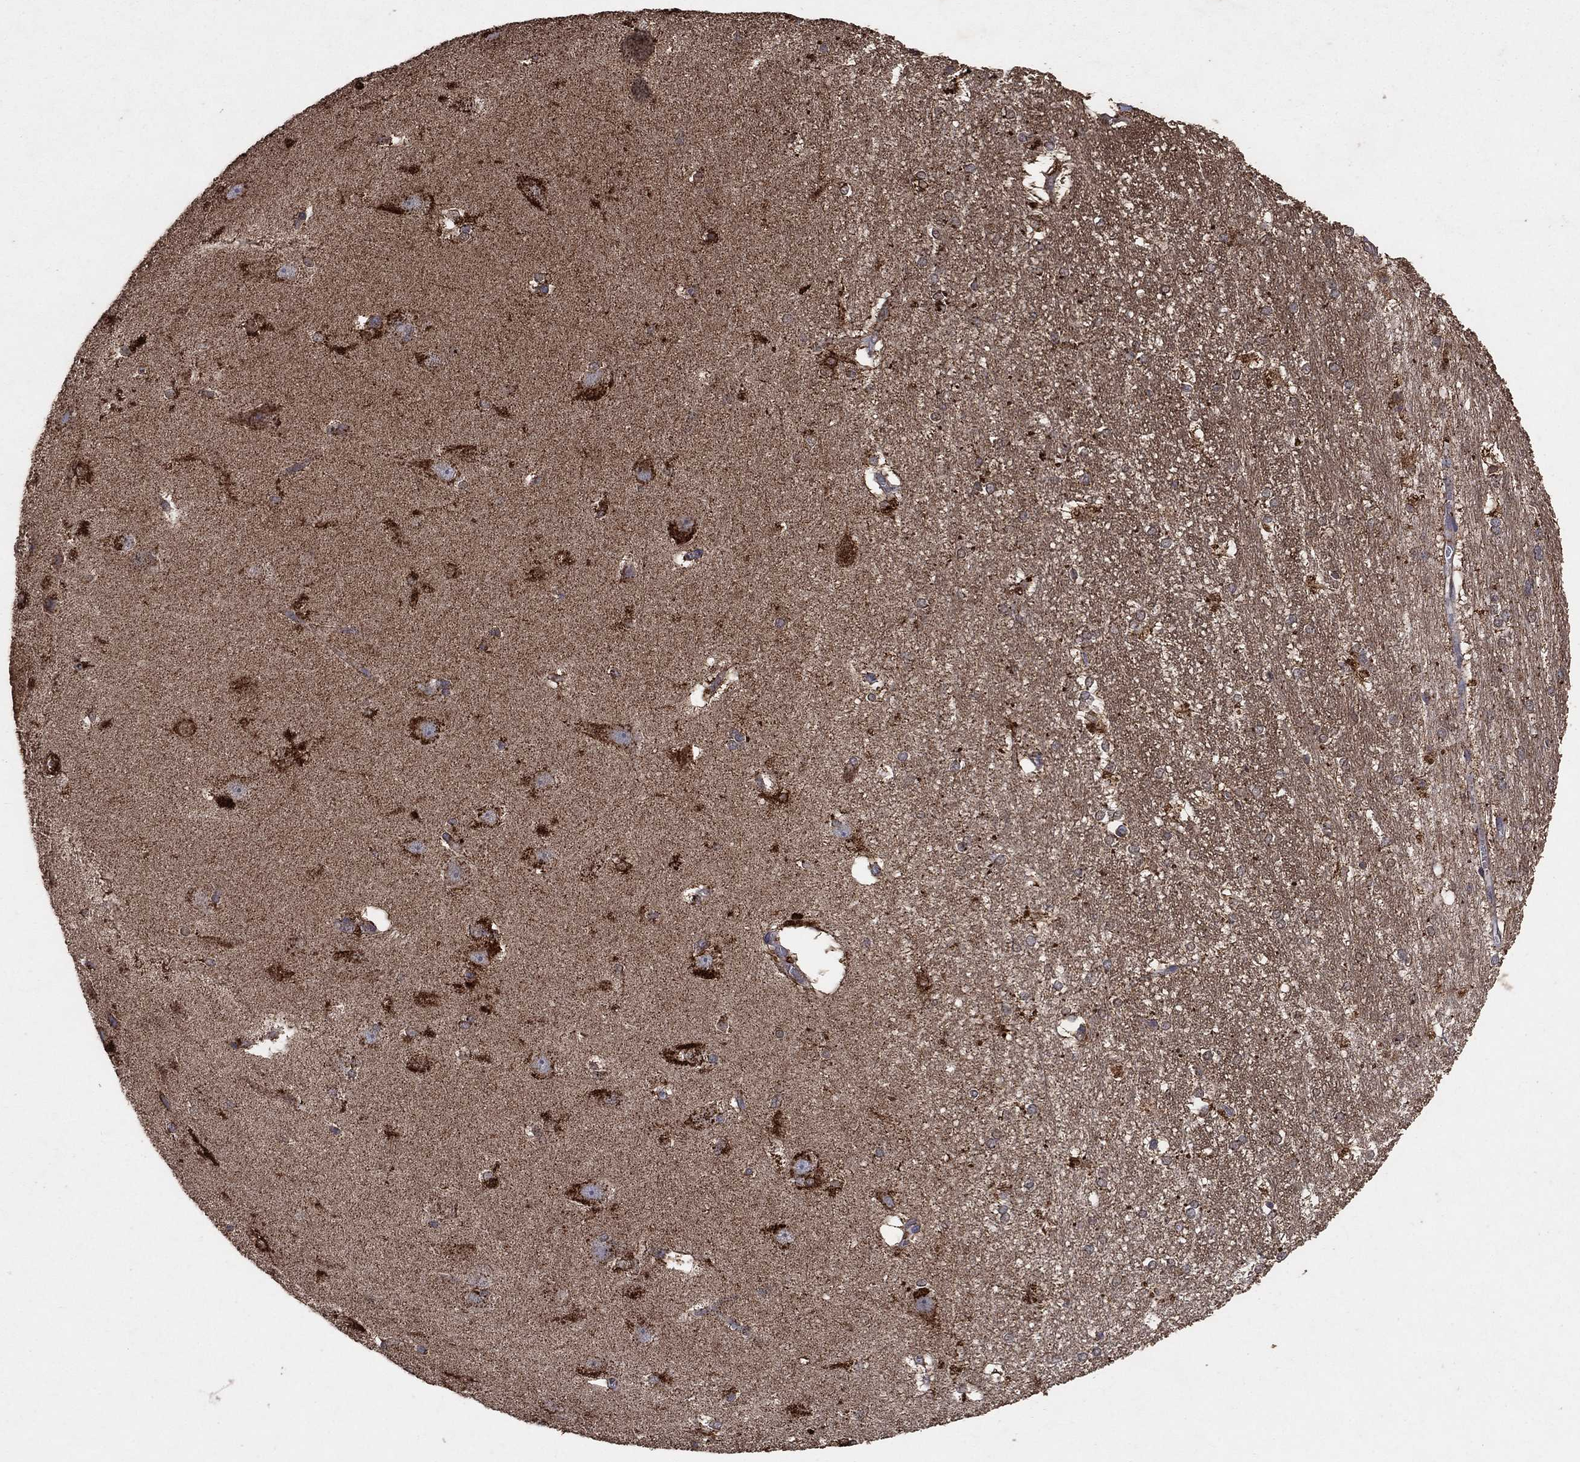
{"staining": {"intensity": "strong", "quantity": "25%-75%", "location": "cytoplasmic/membranous"}, "tissue": "hippocampus", "cell_type": "Glial cells", "image_type": "normal", "snomed": [{"axis": "morphology", "description": "Normal tissue, NOS"}, {"axis": "topography", "description": "Cerebral cortex"}, {"axis": "topography", "description": "Hippocampus"}], "caption": "Strong cytoplasmic/membranous expression is present in approximately 25%-75% of glial cells in unremarkable hippocampus. Ihc stains the protein of interest in brown and the nuclei are stained blue.", "gene": "DPH1", "patient": {"sex": "female", "age": 19}}